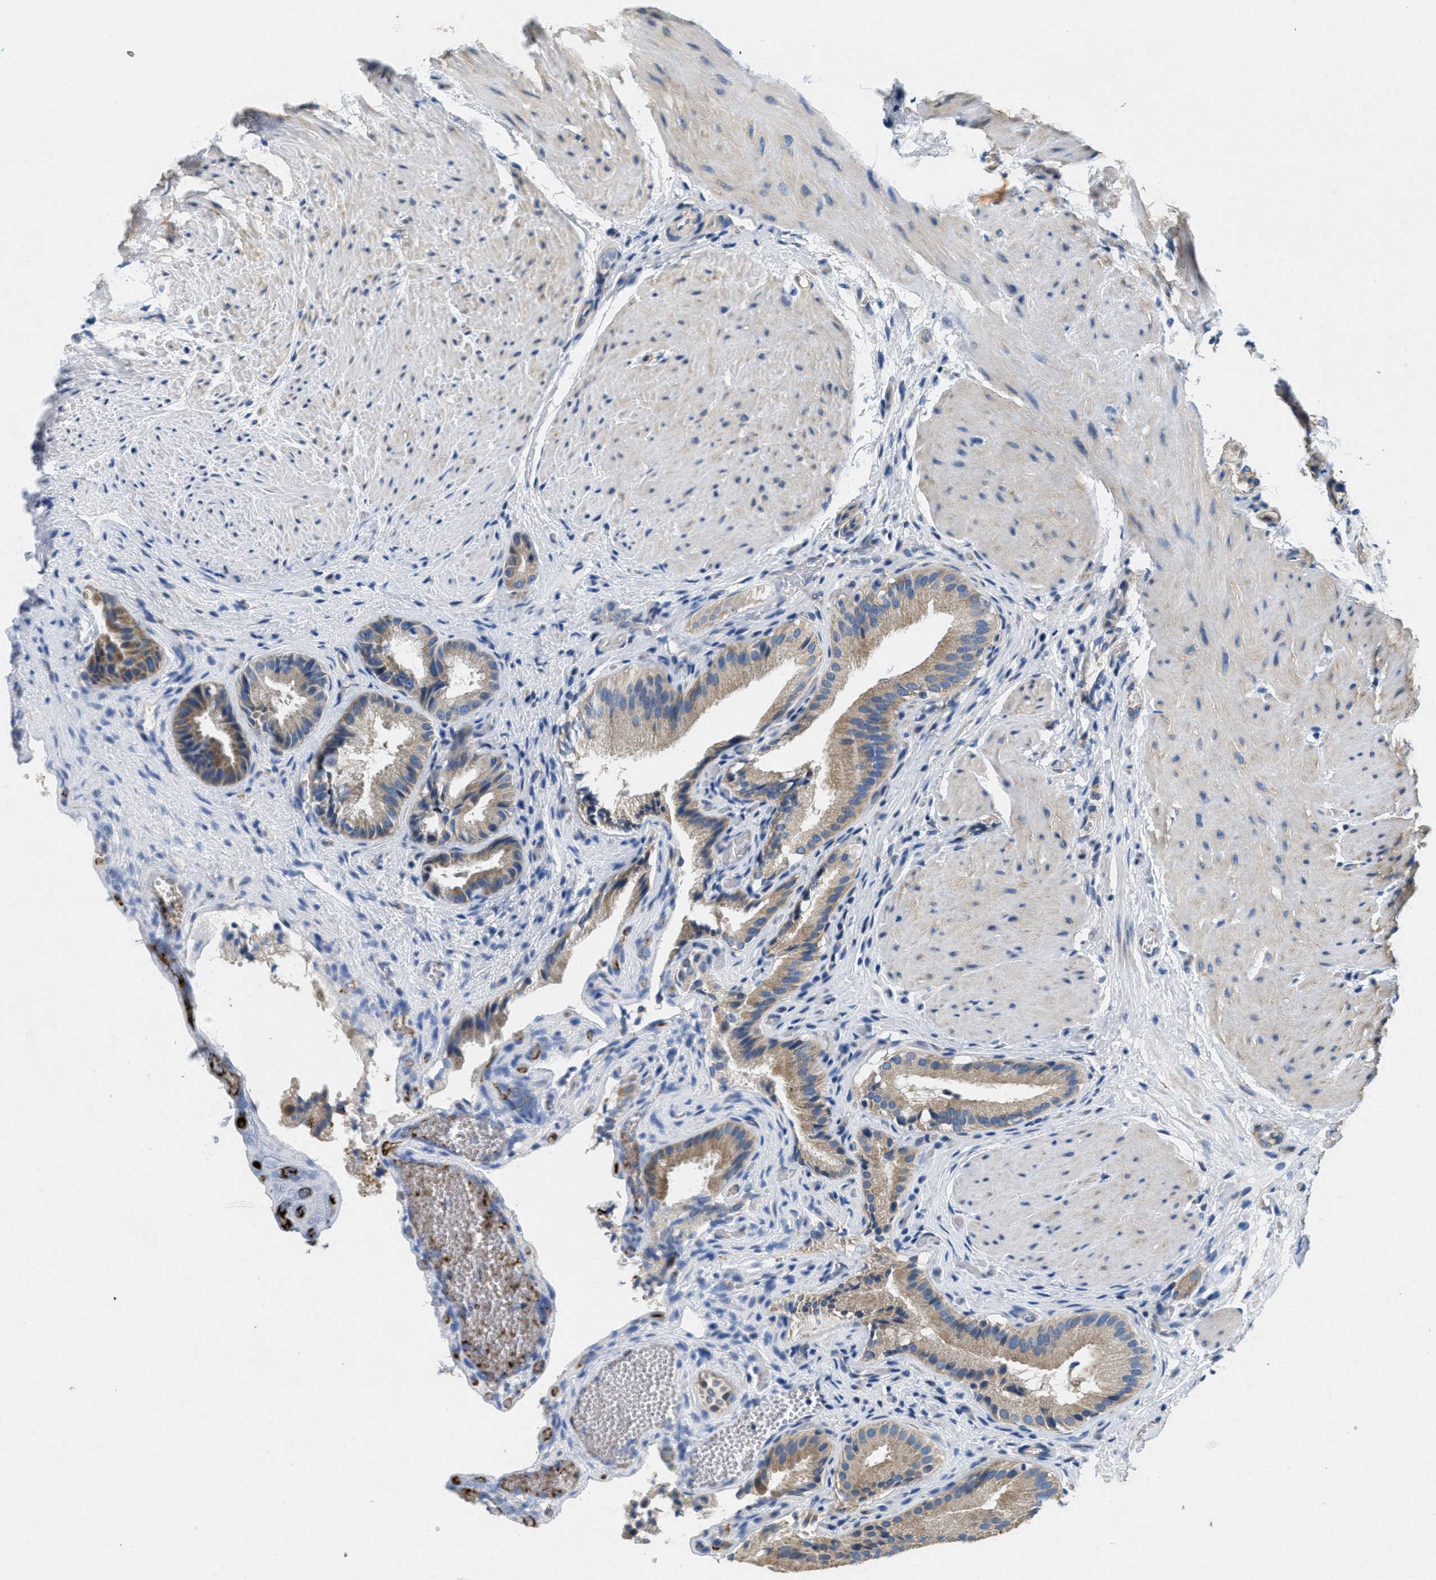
{"staining": {"intensity": "moderate", "quantity": ">75%", "location": "cytoplasmic/membranous"}, "tissue": "gallbladder", "cell_type": "Glandular cells", "image_type": "normal", "snomed": [{"axis": "morphology", "description": "Normal tissue, NOS"}, {"axis": "topography", "description": "Gallbladder"}], "caption": "Protein expression analysis of benign gallbladder demonstrates moderate cytoplasmic/membranous expression in approximately >75% of glandular cells.", "gene": "TOMM70", "patient": {"sex": "male", "age": 49}}